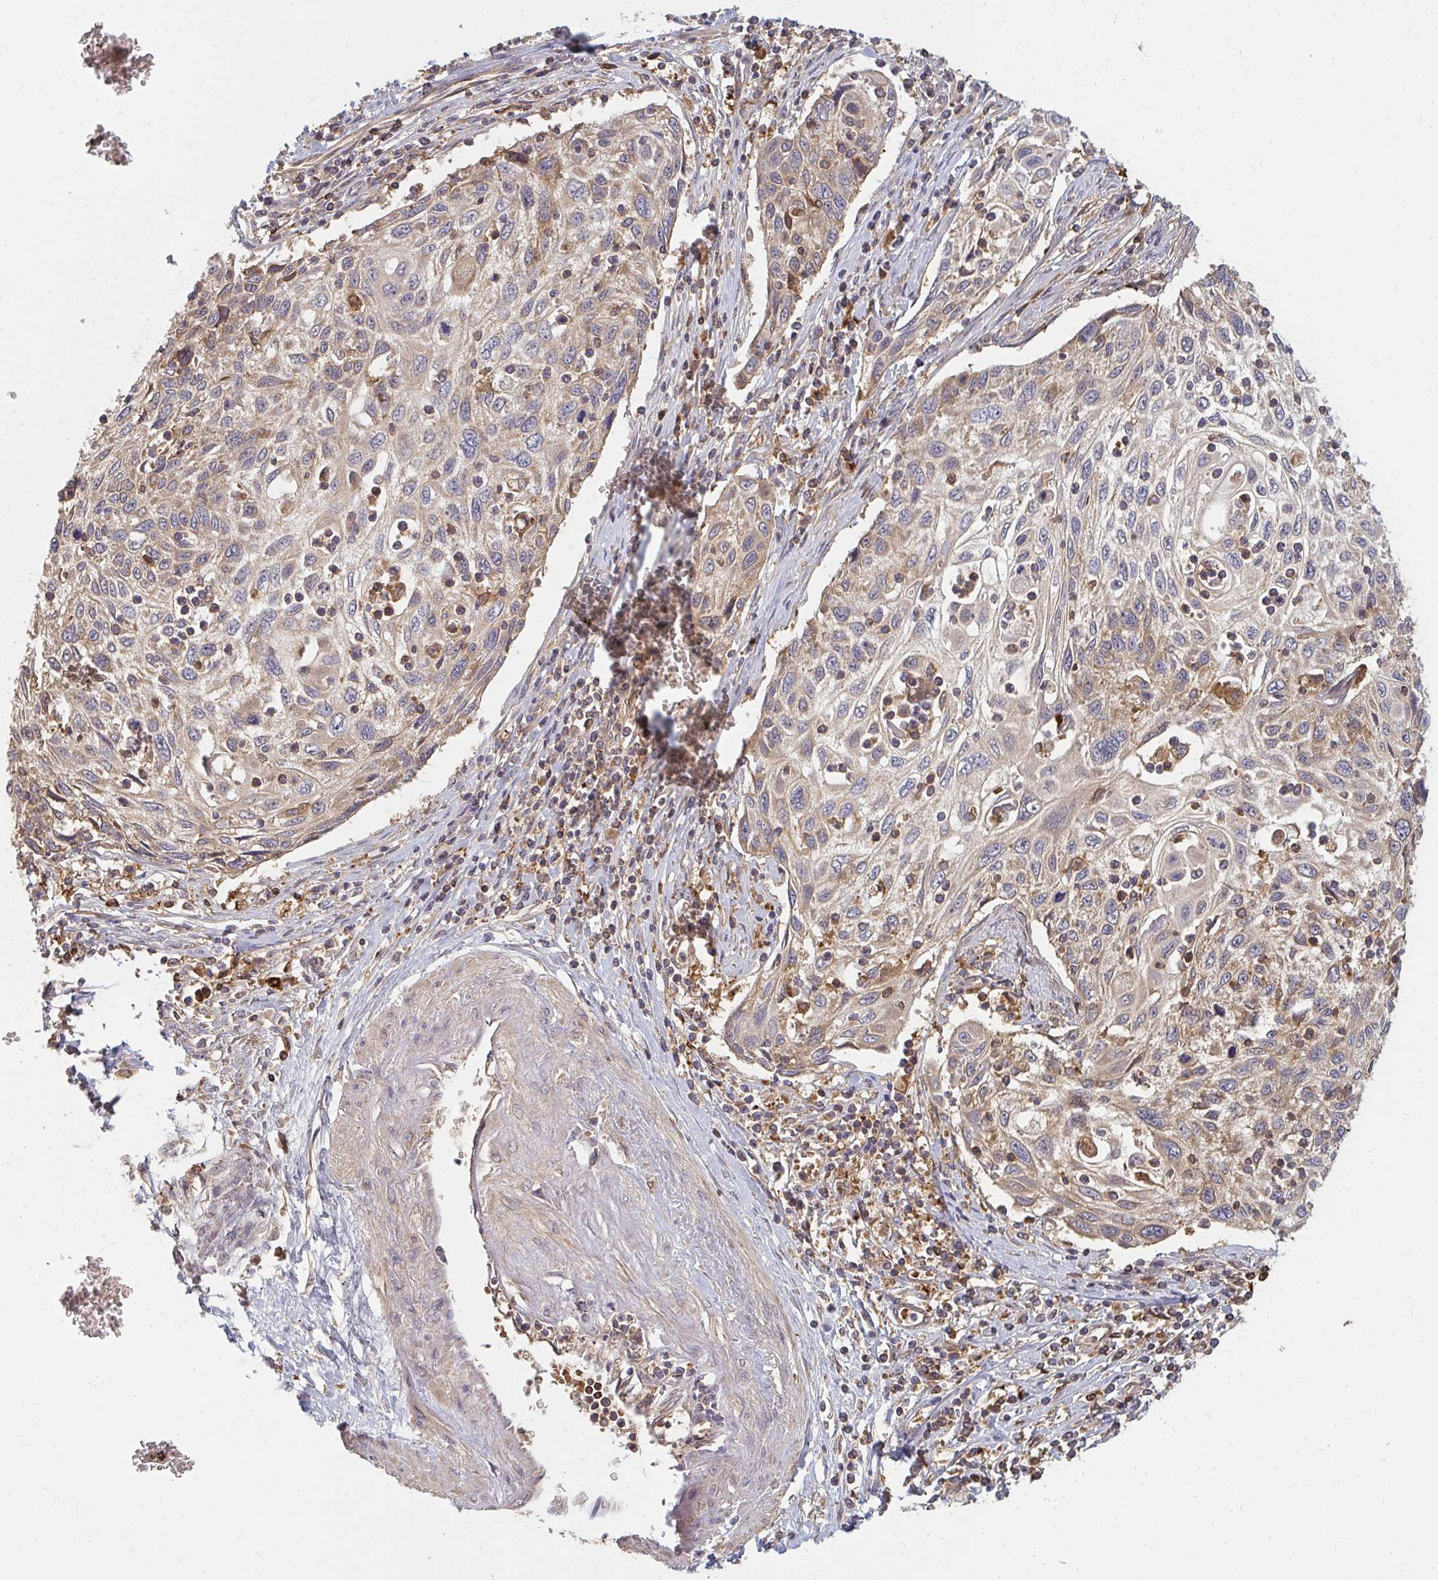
{"staining": {"intensity": "weak", "quantity": "25%-75%", "location": "cytoplasmic/membranous"}, "tissue": "cervical cancer", "cell_type": "Tumor cells", "image_type": "cancer", "snomed": [{"axis": "morphology", "description": "Squamous cell carcinoma, NOS"}, {"axis": "topography", "description": "Cervix"}], "caption": "The immunohistochemical stain highlights weak cytoplasmic/membranous positivity in tumor cells of cervical cancer (squamous cell carcinoma) tissue. (Stains: DAB in brown, nuclei in blue, Microscopy: brightfield microscopy at high magnification).", "gene": "ZNF285", "patient": {"sex": "female", "age": 70}}